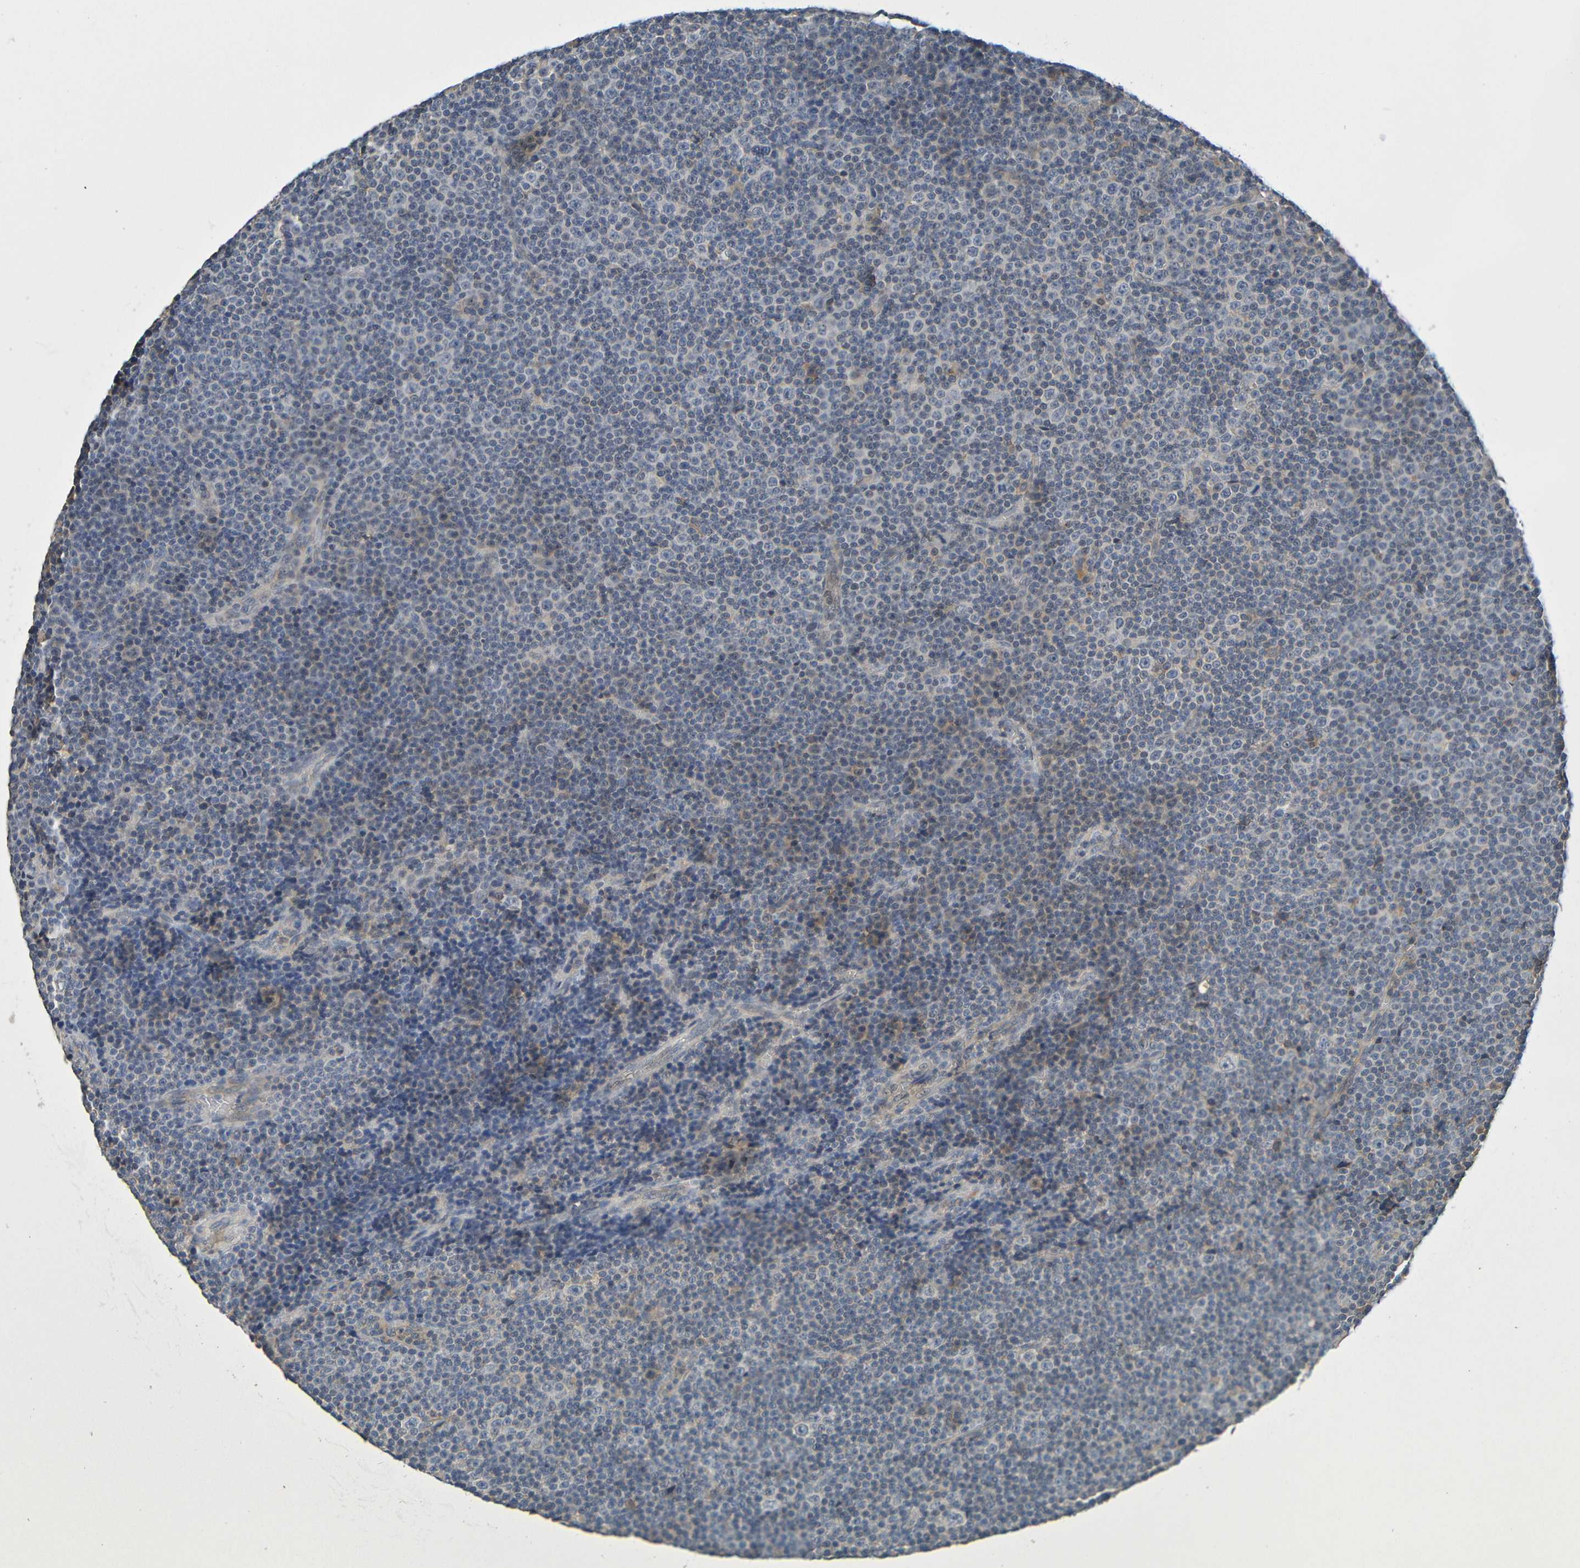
{"staining": {"intensity": "negative", "quantity": "none", "location": "none"}, "tissue": "lymphoma", "cell_type": "Tumor cells", "image_type": "cancer", "snomed": [{"axis": "morphology", "description": "Malignant lymphoma, non-Hodgkin's type, Low grade"}, {"axis": "topography", "description": "Lymph node"}], "caption": "Immunohistochemical staining of human malignant lymphoma, non-Hodgkin's type (low-grade) shows no significant staining in tumor cells. (Stains: DAB (3,3'-diaminobenzidine) IHC with hematoxylin counter stain, Microscopy: brightfield microscopy at high magnification).", "gene": "C1QA", "patient": {"sex": "female", "age": 67}}